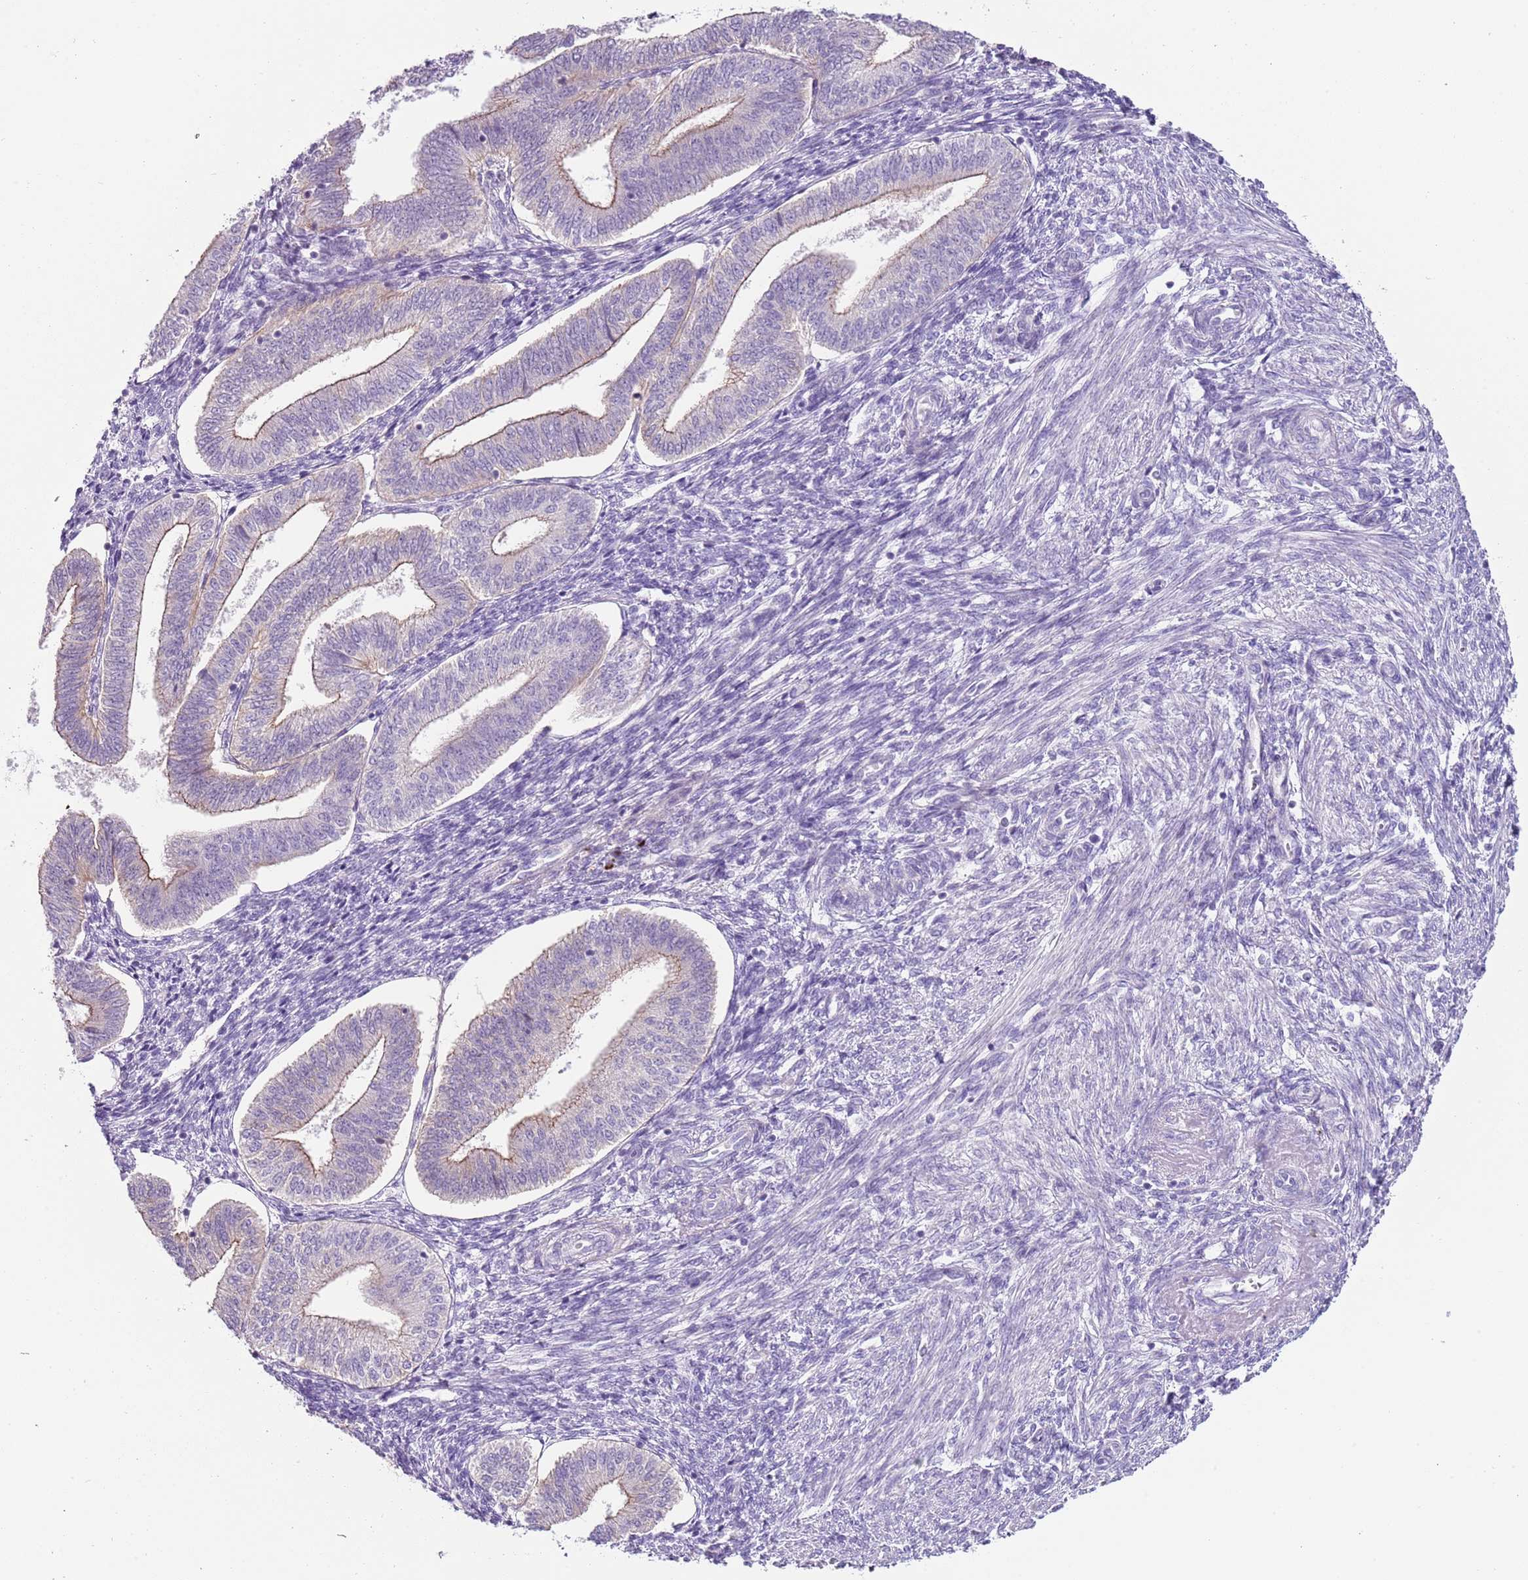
{"staining": {"intensity": "negative", "quantity": "none", "location": "none"}, "tissue": "endometrium", "cell_type": "Cells in endometrial stroma", "image_type": "normal", "snomed": [{"axis": "morphology", "description": "Normal tissue, NOS"}, {"axis": "topography", "description": "Endometrium"}], "caption": "Cells in endometrial stroma show no significant protein staining in benign endometrium. (DAB (3,3'-diaminobenzidine) immunohistochemistry (IHC) visualized using brightfield microscopy, high magnification).", "gene": "C2CD3", "patient": {"sex": "female", "age": 34}}